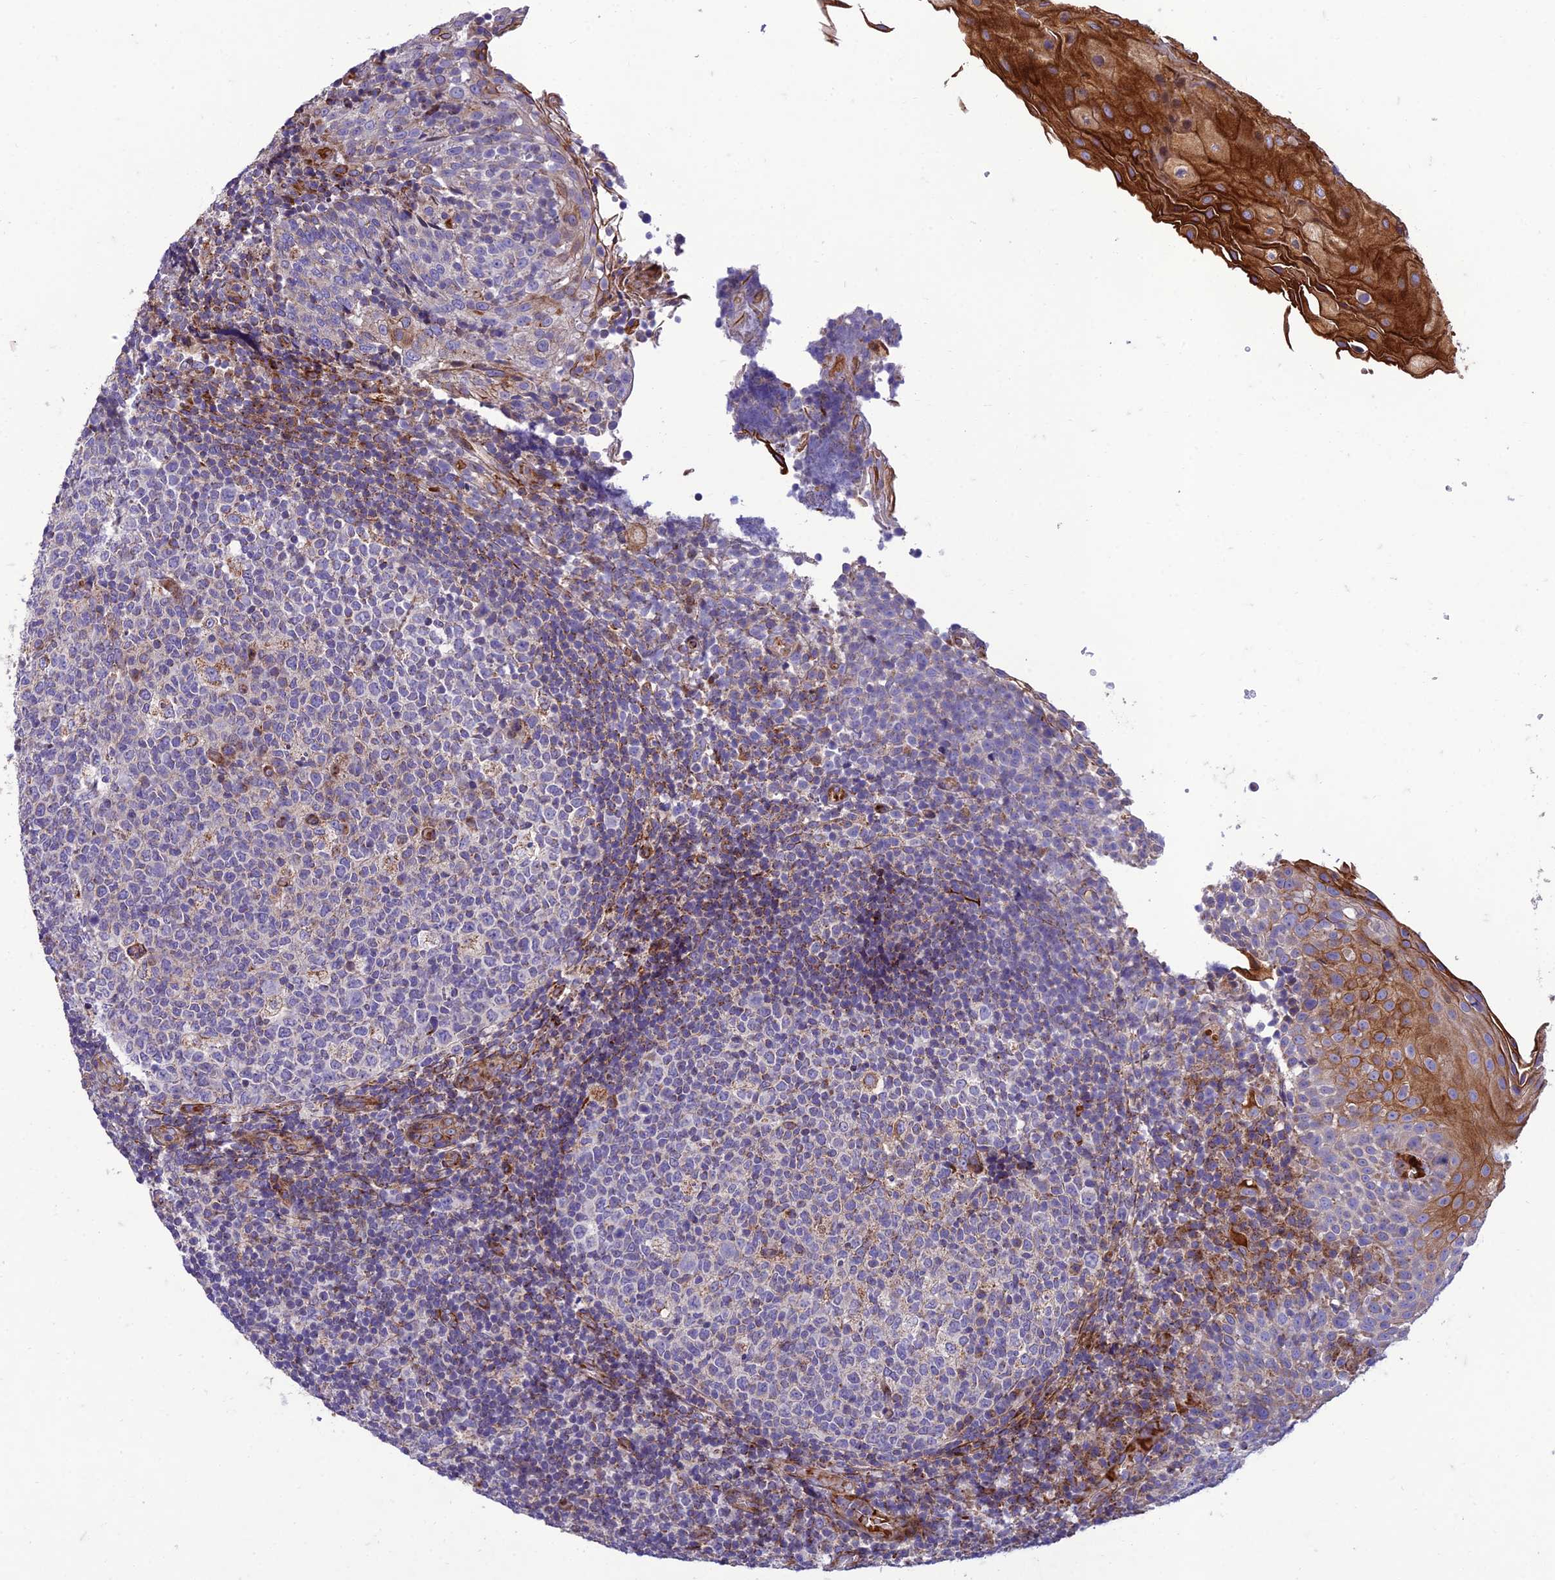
{"staining": {"intensity": "negative", "quantity": "none", "location": "none"}, "tissue": "tonsil", "cell_type": "Germinal center cells", "image_type": "normal", "snomed": [{"axis": "morphology", "description": "Normal tissue, NOS"}, {"axis": "topography", "description": "Tonsil"}], "caption": "This is an immunohistochemistry (IHC) photomicrograph of unremarkable tonsil. There is no staining in germinal center cells.", "gene": "SEL1L3", "patient": {"sex": "female", "age": 19}}